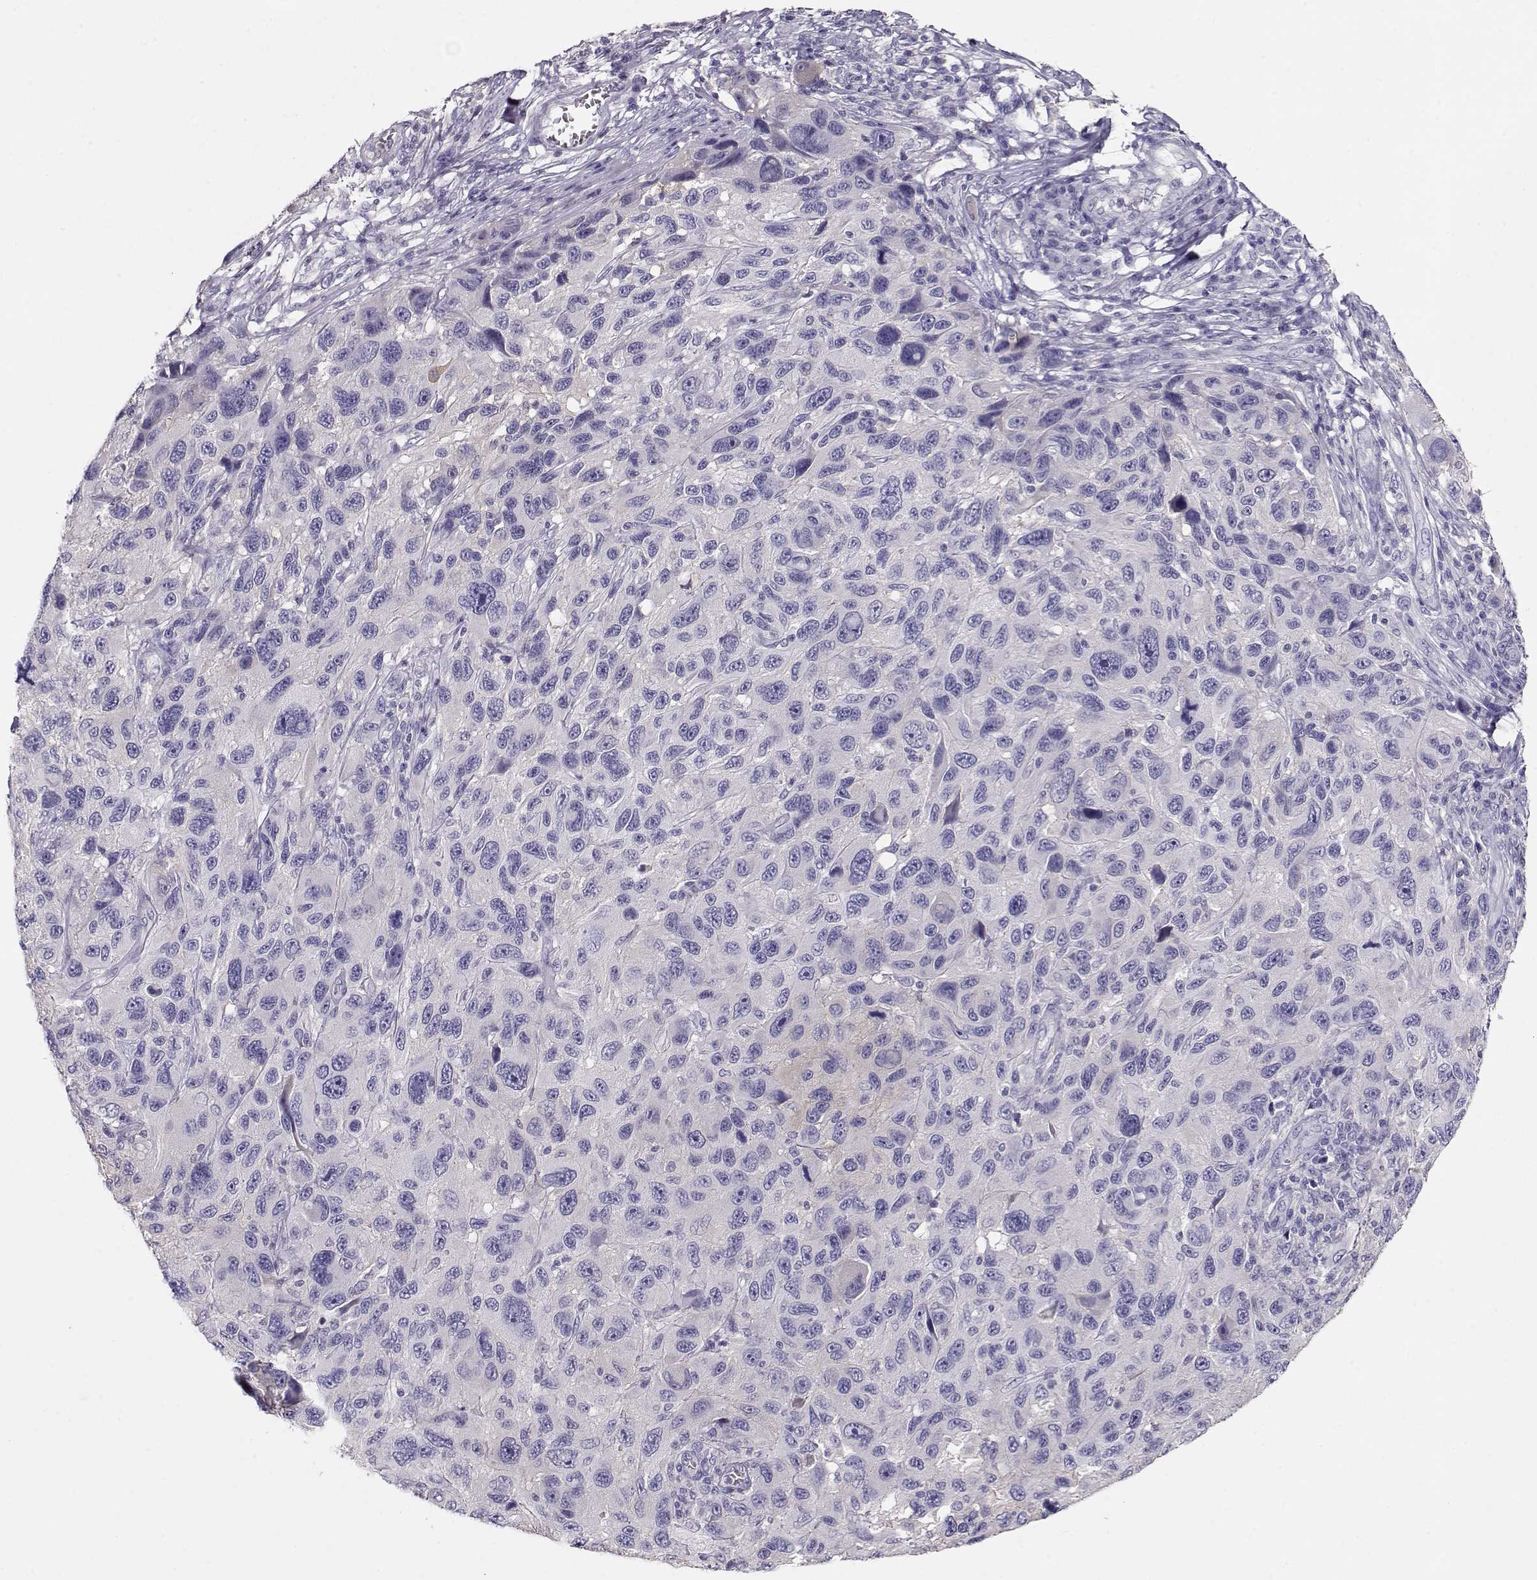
{"staining": {"intensity": "negative", "quantity": "none", "location": "none"}, "tissue": "melanoma", "cell_type": "Tumor cells", "image_type": "cancer", "snomed": [{"axis": "morphology", "description": "Malignant melanoma, NOS"}, {"axis": "topography", "description": "Skin"}], "caption": "Tumor cells are negative for protein expression in human melanoma.", "gene": "NDRG4", "patient": {"sex": "male", "age": 53}}